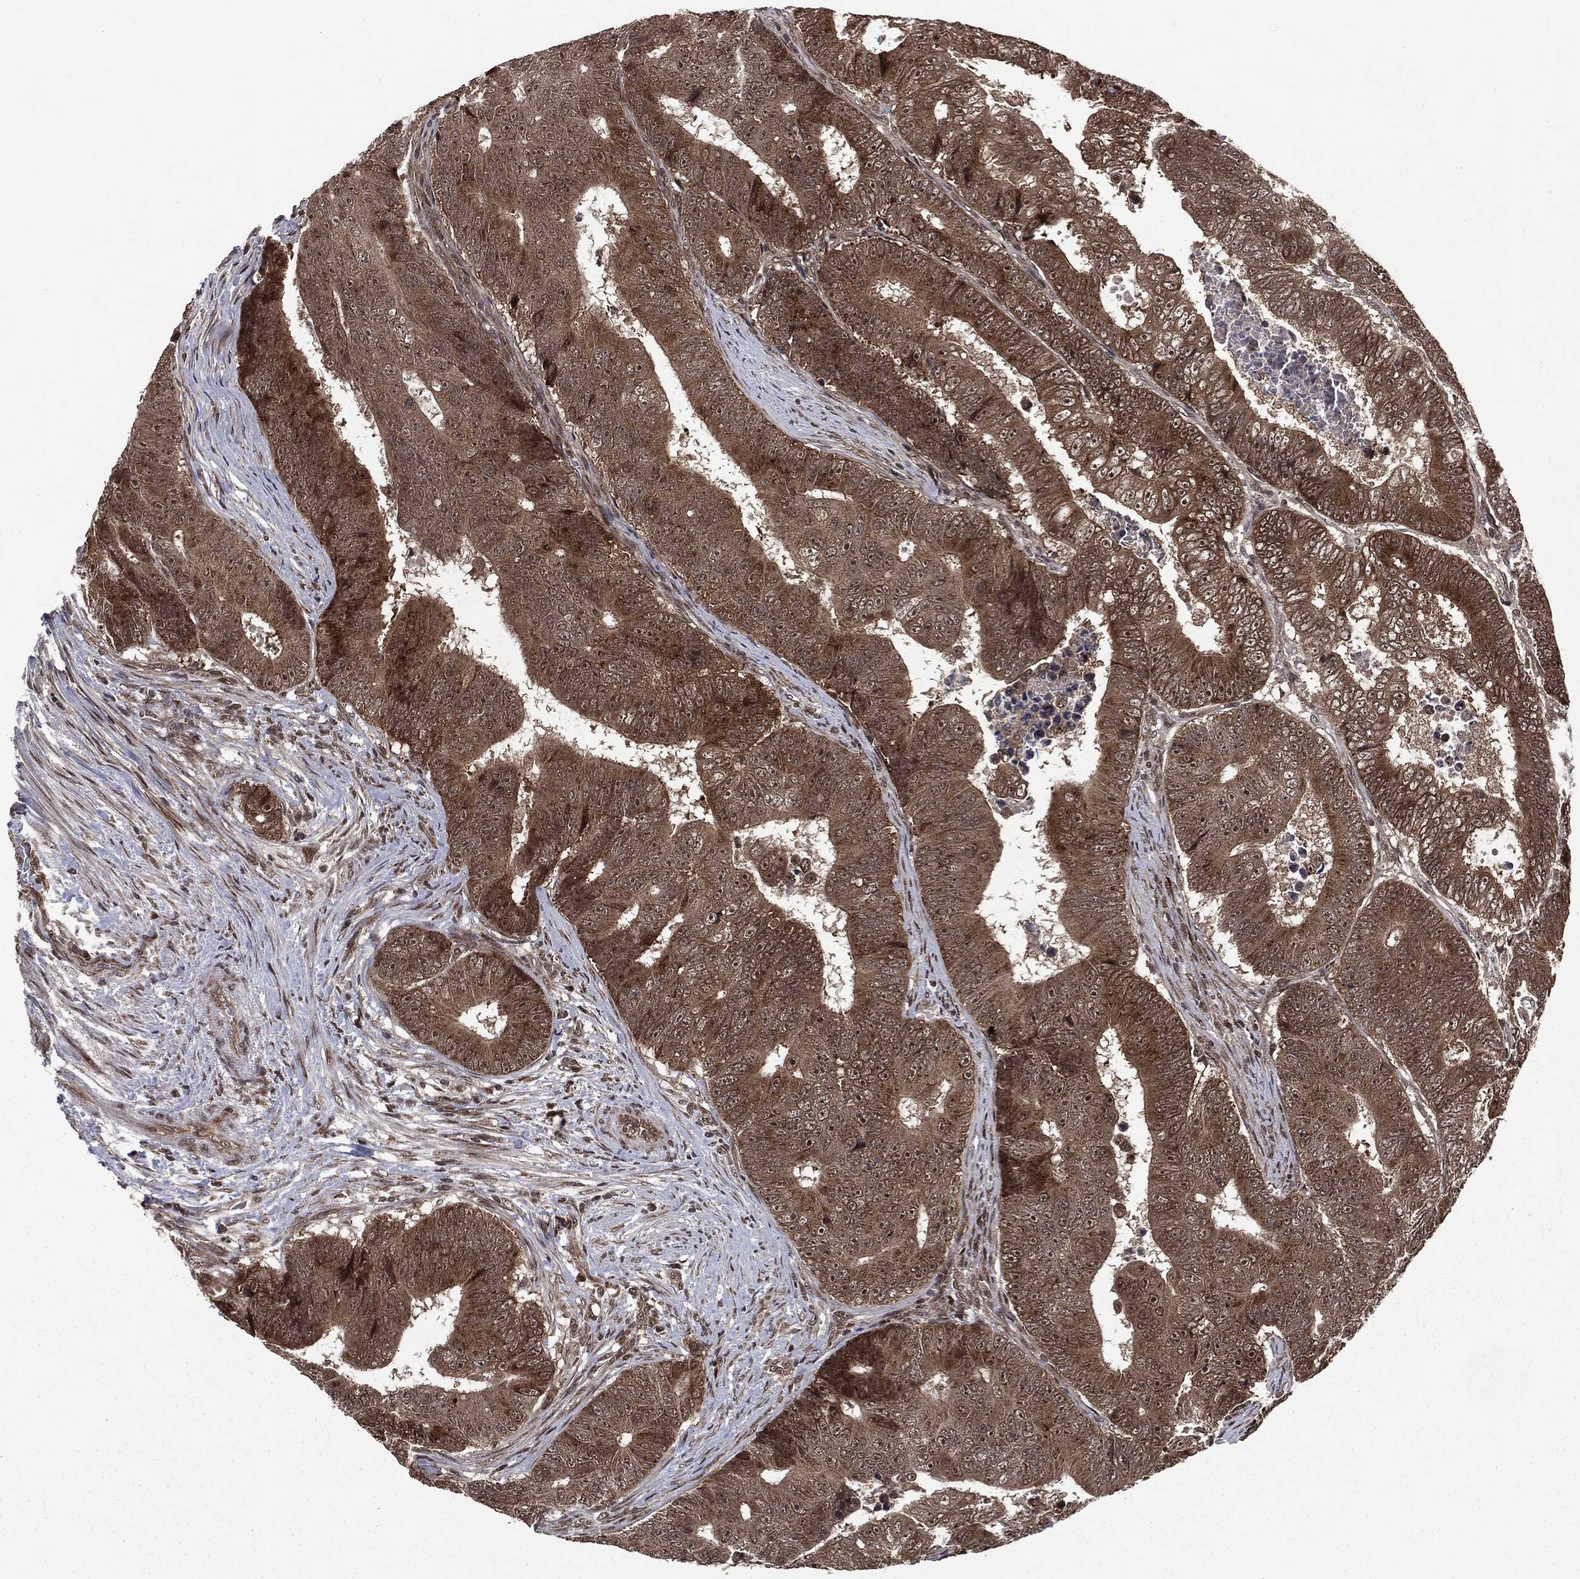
{"staining": {"intensity": "strong", "quantity": "25%-75%", "location": "cytoplasmic/membranous,nuclear"}, "tissue": "colorectal cancer", "cell_type": "Tumor cells", "image_type": "cancer", "snomed": [{"axis": "morphology", "description": "Adenocarcinoma, NOS"}, {"axis": "topography", "description": "Colon"}], "caption": "Protein staining of colorectal cancer tissue displays strong cytoplasmic/membranous and nuclear expression in approximately 25%-75% of tumor cells.", "gene": "STAU2", "patient": {"sex": "female", "age": 48}}